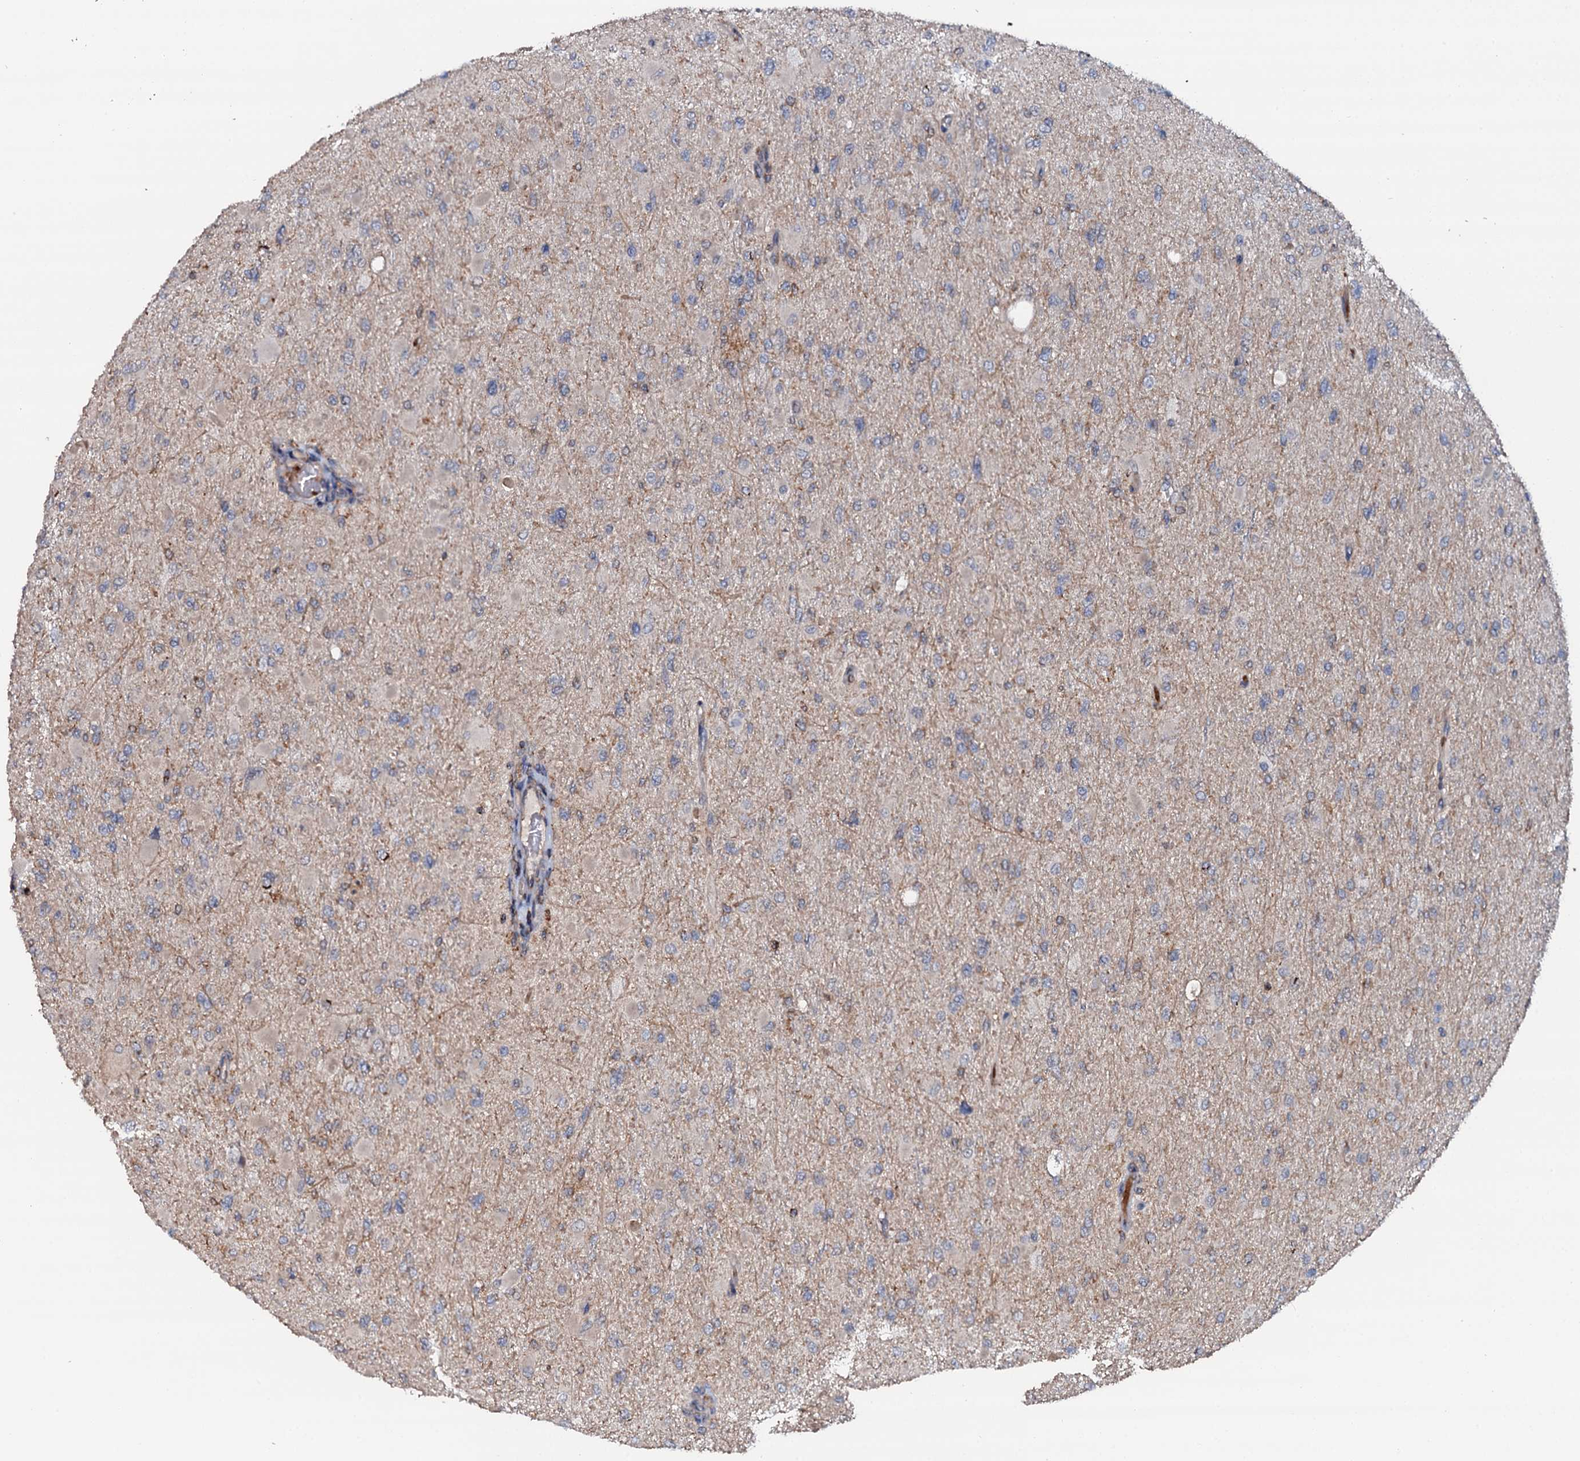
{"staining": {"intensity": "negative", "quantity": "none", "location": "none"}, "tissue": "glioma", "cell_type": "Tumor cells", "image_type": "cancer", "snomed": [{"axis": "morphology", "description": "Glioma, malignant, High grade"}, {"axis": "topography", "description": "Cerebral cortex"}], "caption": "A photomicrograph of human glioma is negative for staining in tumor cells. (DAB immunohistochemistry (IHC) with hematoxylin counter stain).", "gene": "VAMP8", "patient": {"sex": "female", "age": 36}}